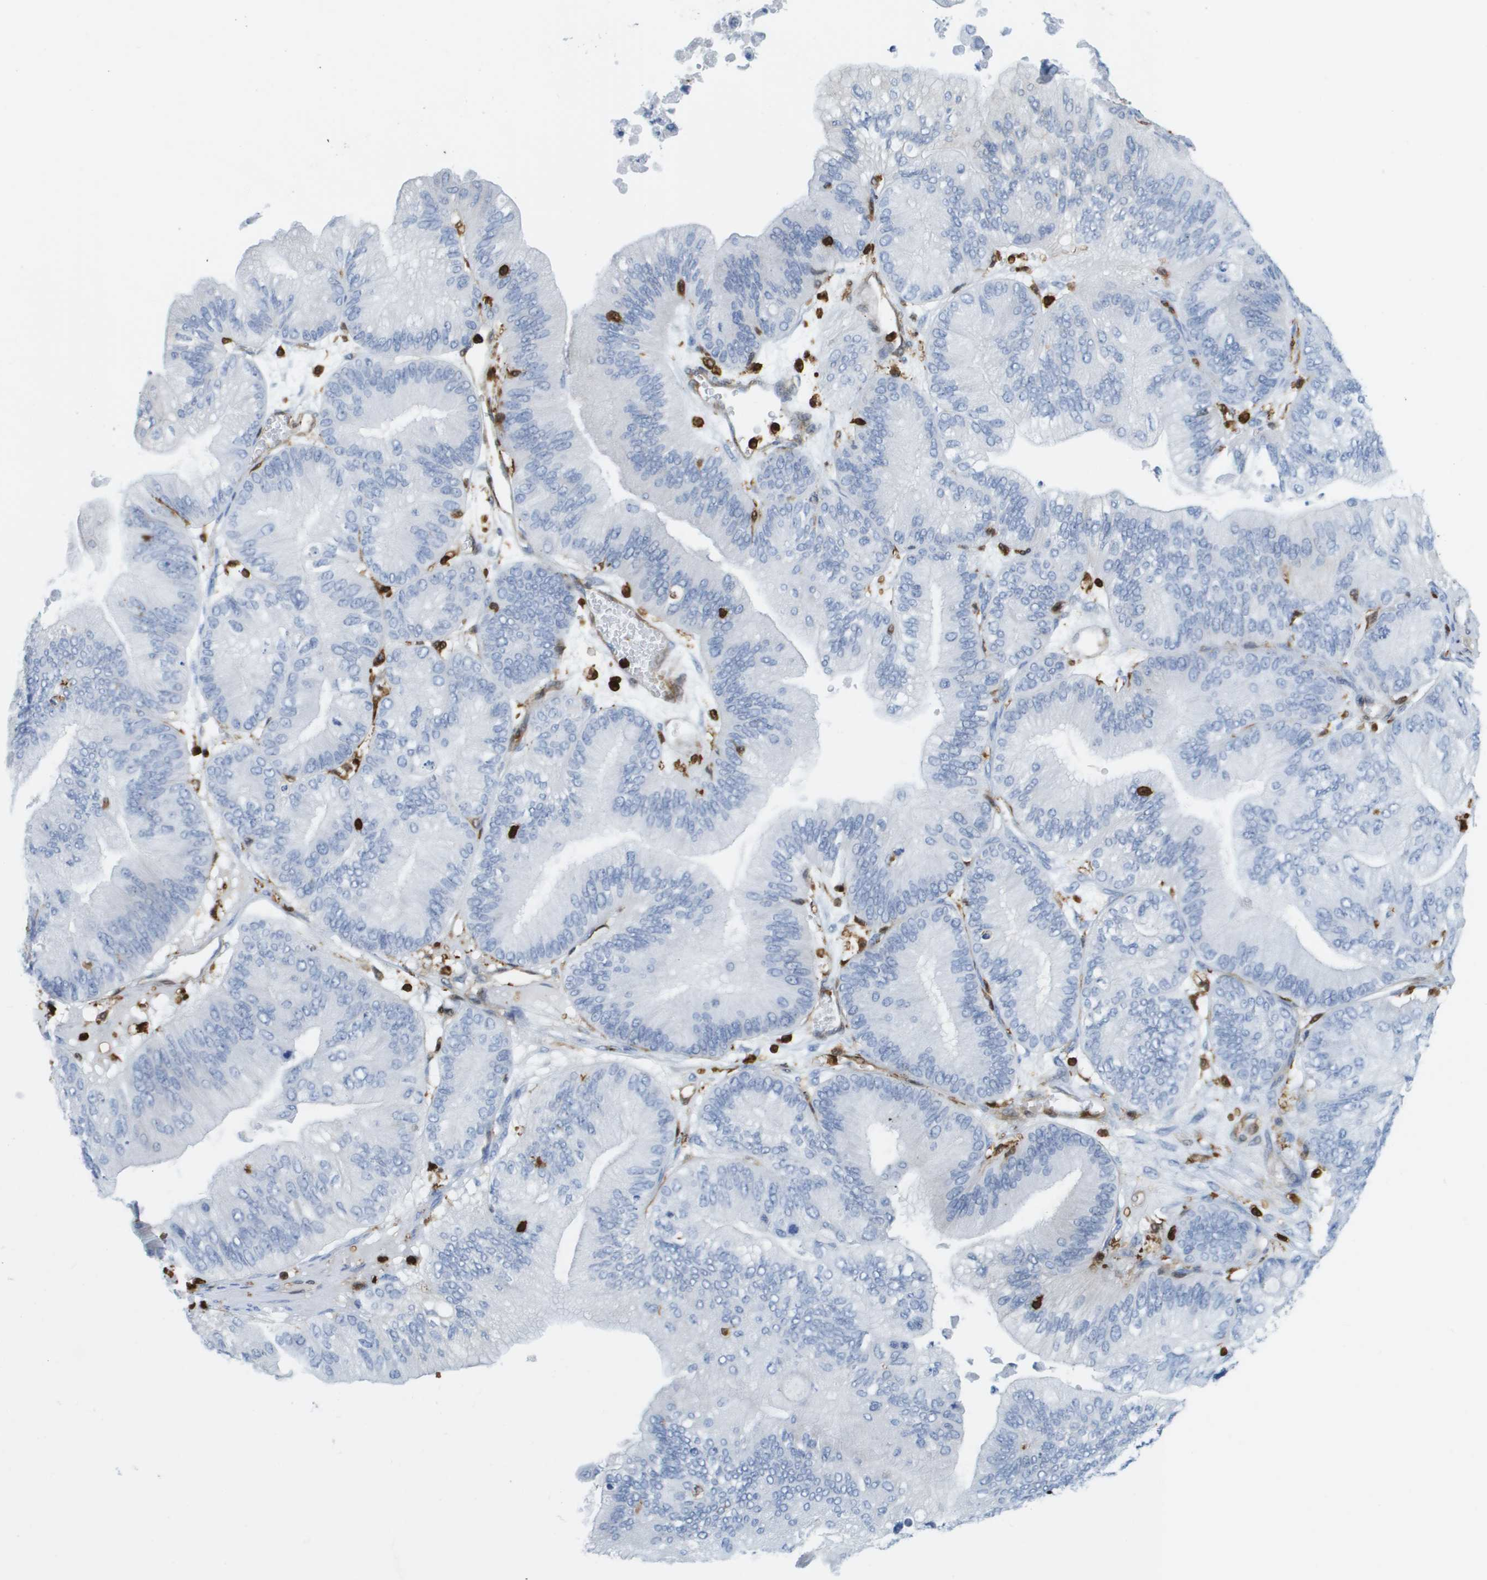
{"staining": {"intensity": "negative", "quantity": "none", "location": "none"}, "tissue": "ovarian cancer", "cell_type": "Tumor cells", "image_type": "cancer", "snomed": [{"axis": "morphology", "description": "Cystadenocarcinoma, mucinous, NOS"}, {"axis": "topography", "description": "Ovary"}], "caption": "This is an immunohistochemistry image of ovarian cancer (mucinous cystadenocarcinoma). There is no expression in tumor cells.", "gene": "DOCK5", "patient": {"sex": "female", "age": 61}}